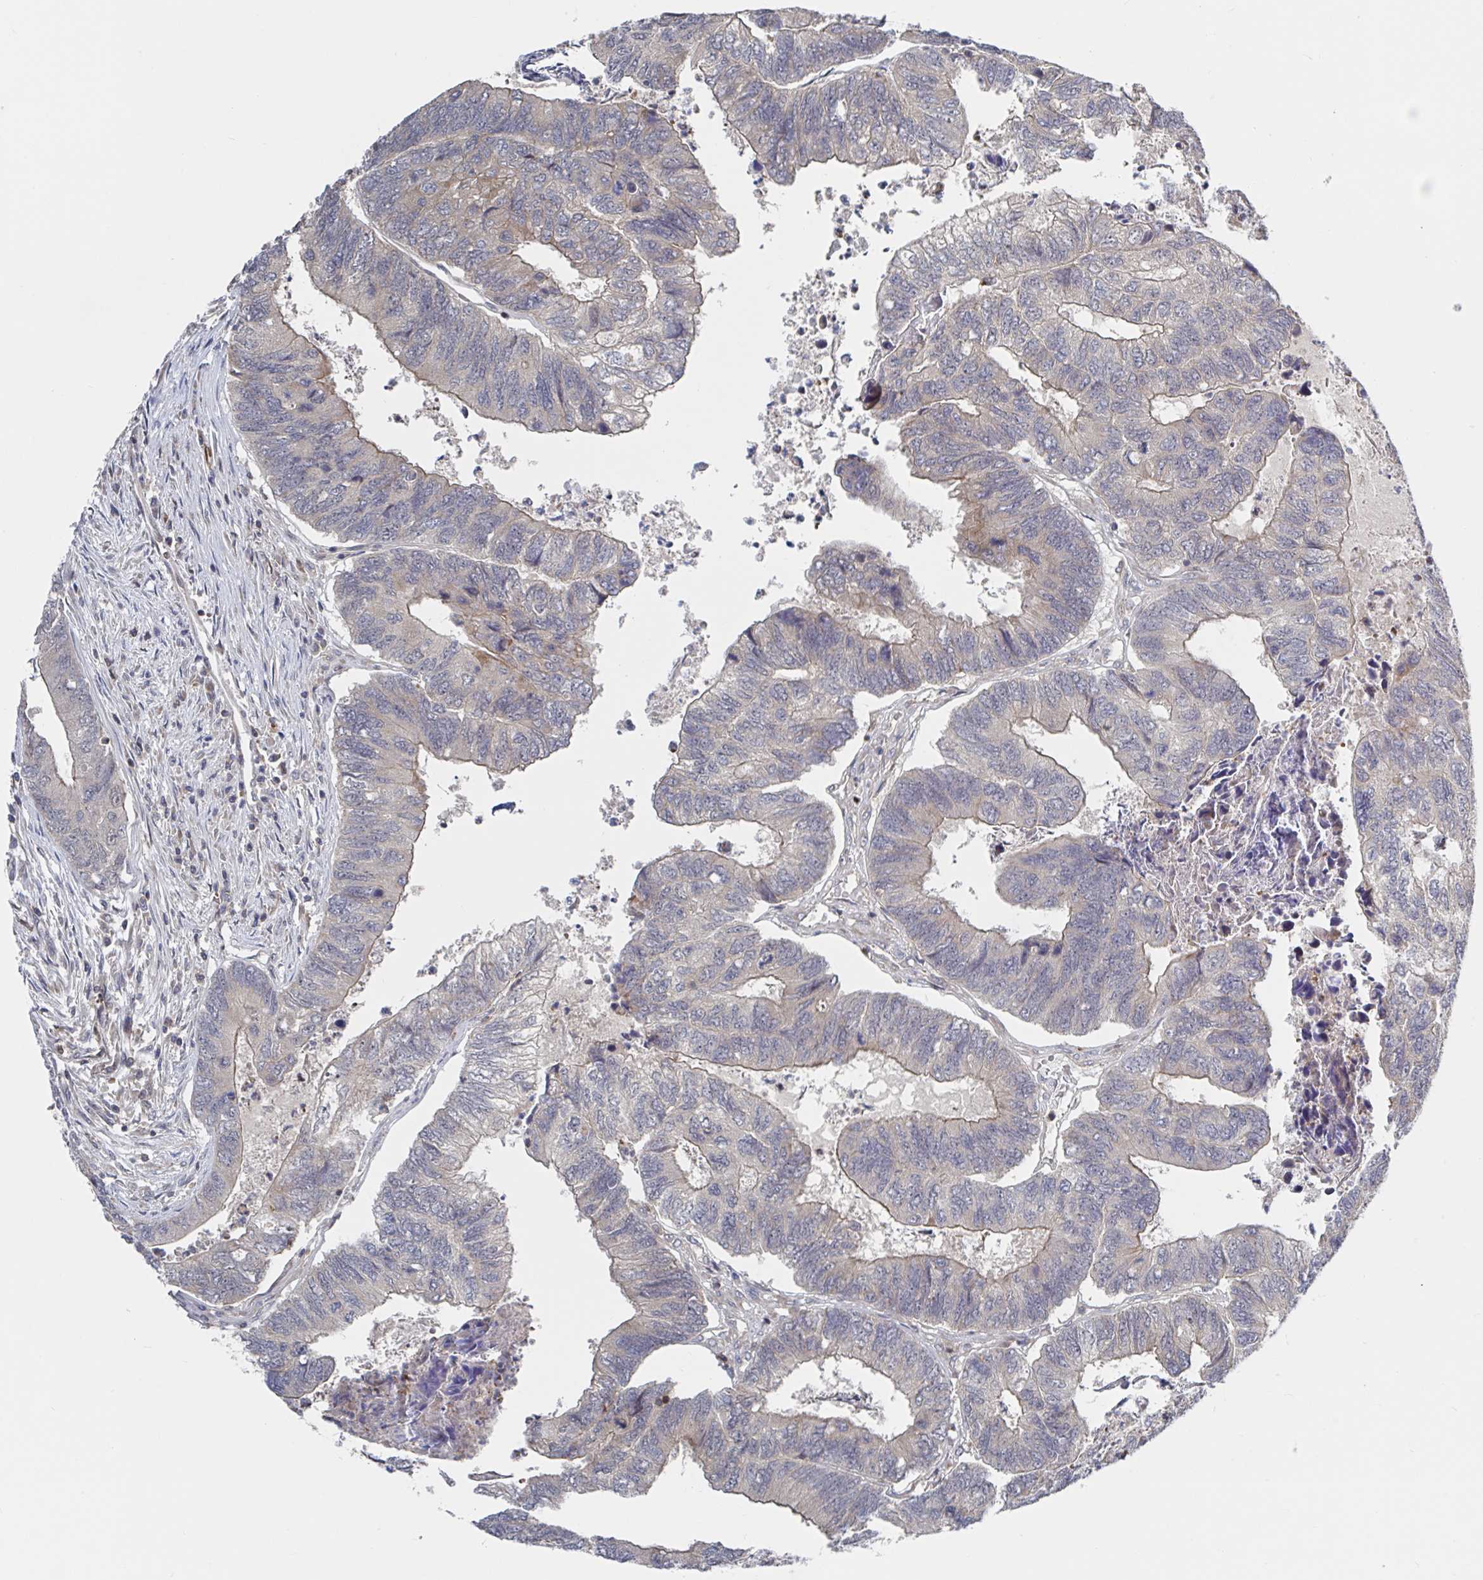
{"staining": {"intensity": "weak", "quantity": "25%-75%", "location": "cytoplasmic/membranous"}, "tissue": "colorectal cancer", "cell_type": "Tumor cells", "image_type": "cancer", "snomed": [{"axis": "morphology", "description": "Adenocarcinoma, NOS"}, {"axis": "topography", "description": "Colon"}], "caption": "There is low levels of weak cytoplasmic/membranous staining in tumor cells of adenocarcinoma (colorectal), as demonstrated by immunohistochemical staining (brown color).", "gene": "DHRS12", "patient": {"sex": "female", "age": 67}}